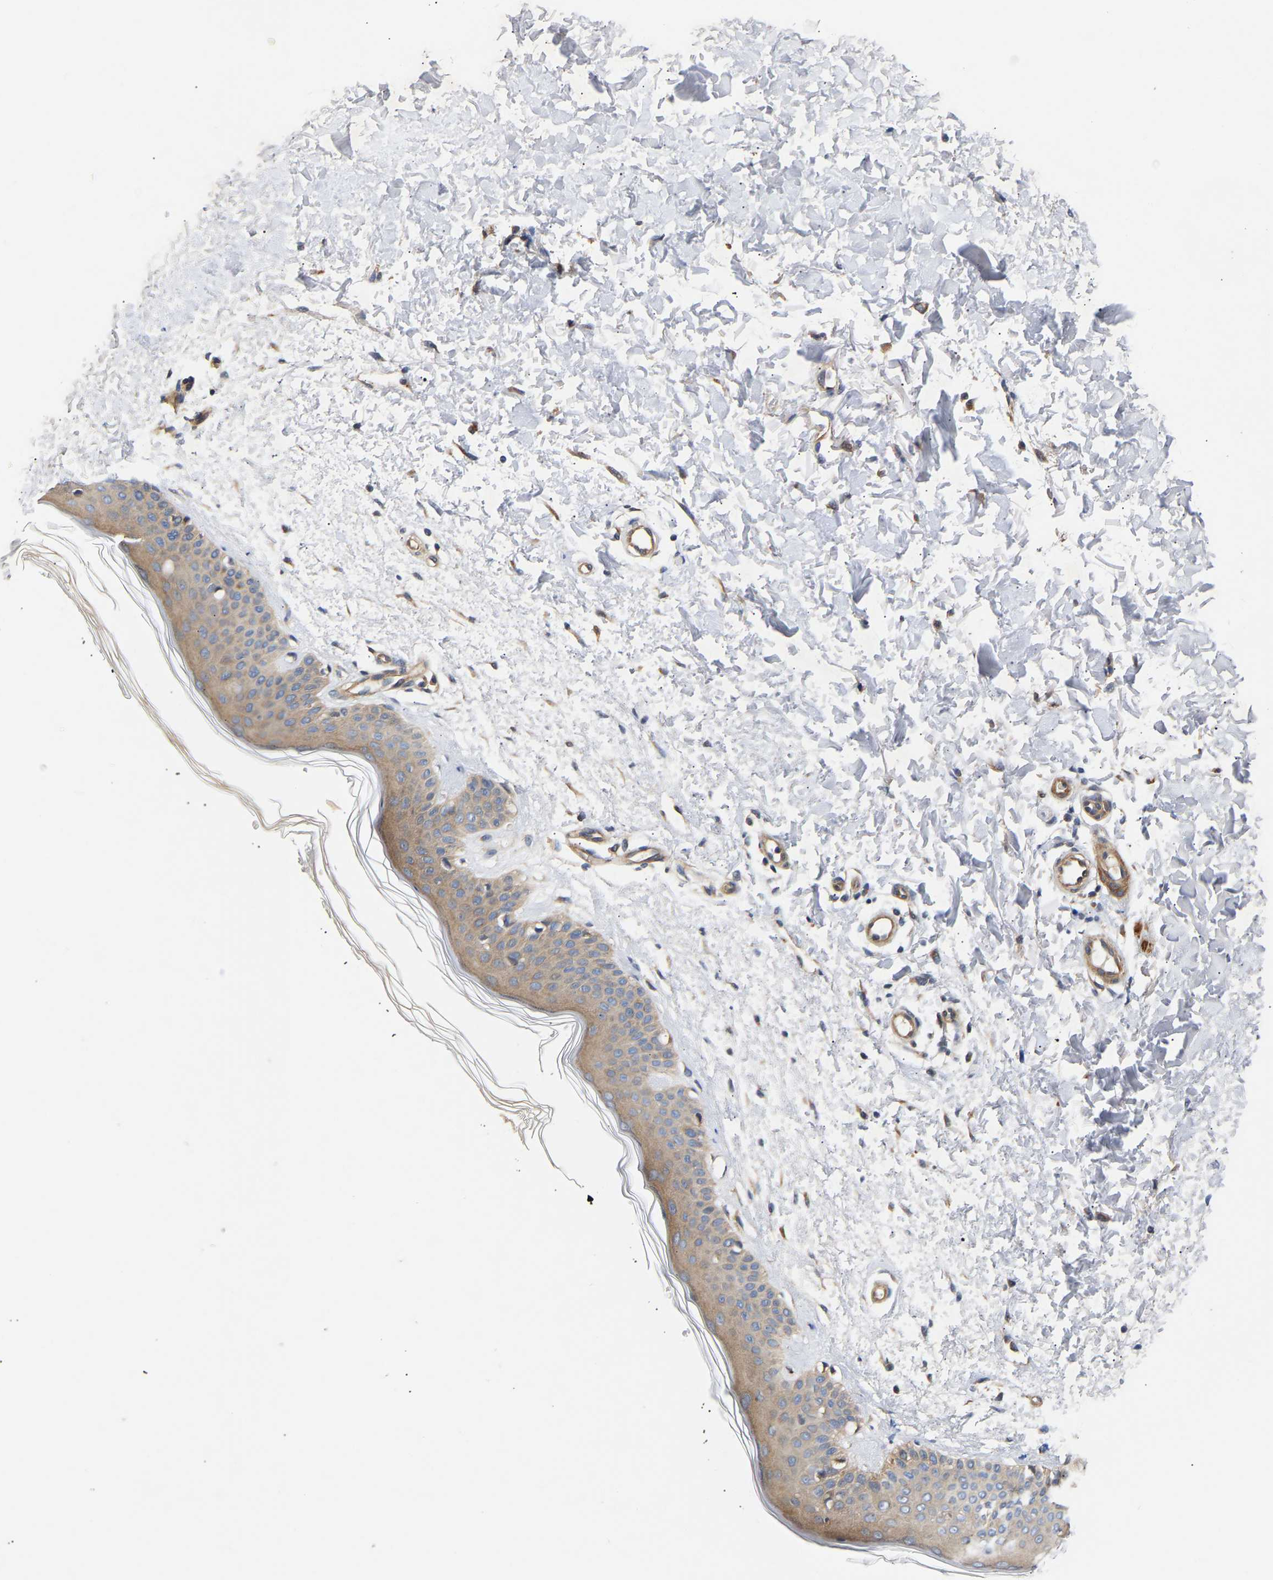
{"staining": {"intensity": "weak", "quantity": ">75%", "location": "cytoplasmic/membranous"}, "tissue": "skin", "cell_type": "Fibroblasts", "image_type": "normal", "snomed": [{"axis": "morphology", "description": "Normal tissue, NOS"}, {"axis": "morphology", "description": "Malignant melanoma, NOS"}, {"axis": "topography", "description": "Skin"}], "caption": "This image displays immunohistochemistry (IHC) staining of benign human skin, with low weak cytoplasmic/membranous staining in about >75% of fibroblasts.", "gene": "KASH5", "patient": {"sex": "male", "age": 83}}